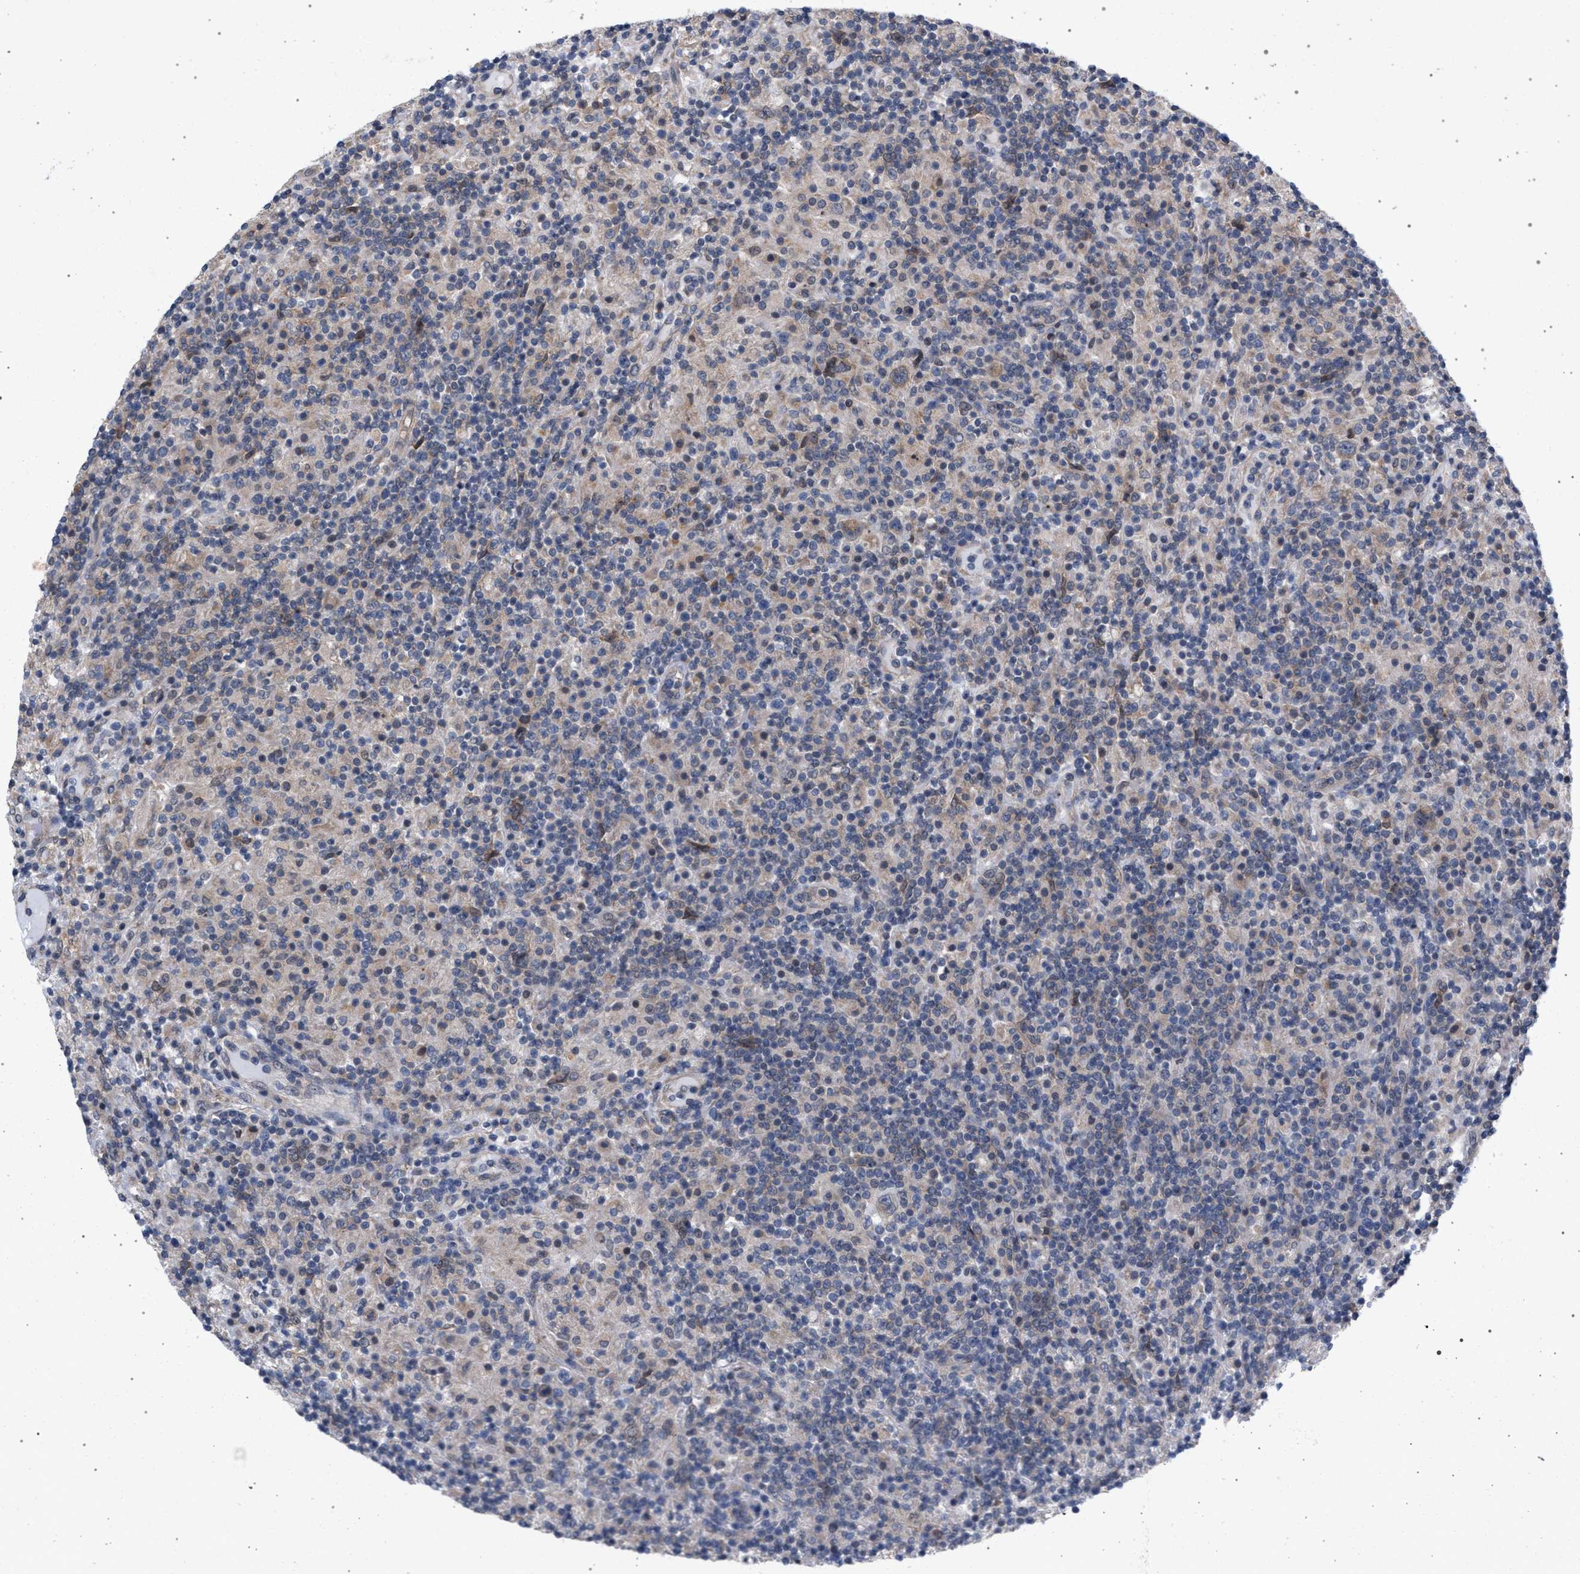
{"staining": {"intensity": "negative", "quantity": "none", "location": "none"}, "tissue": "lymphoma", "cell_type": "Tumor cells", "image_type": "cancer", "snomed": [{"axis": "morphology", "description": "Hodgkin's disease, NOS"}, {"axis": "topography", "description": "Lymph node"}], "caption": "IHC of human lymphoma exhibits no expression in tumor cells.", "gene": "ARPC5L", "patient": {"sex": "male", "age": 70}}